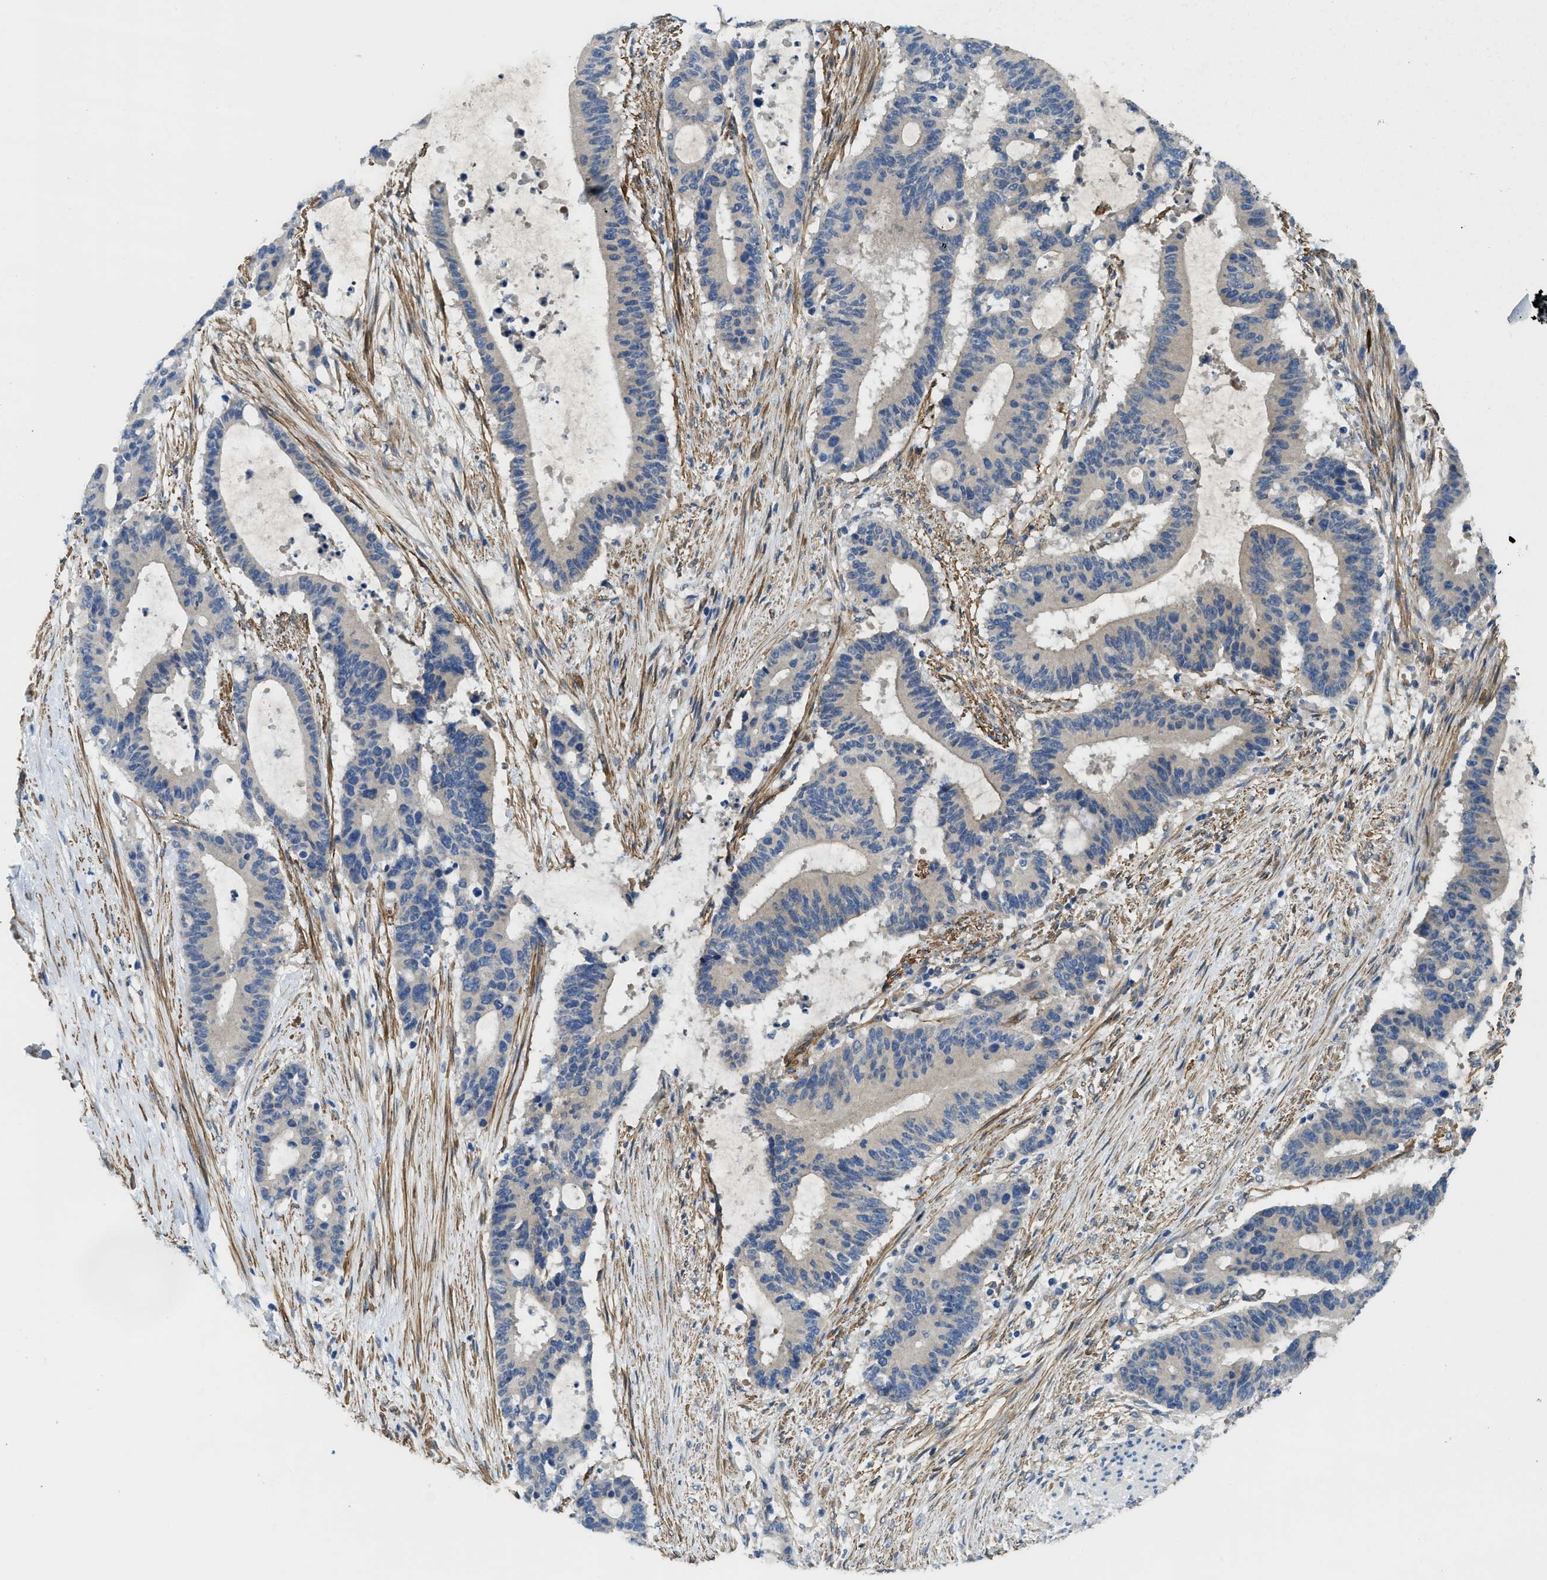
{"staining": {"intensity": "negative", "quantity": "none", "location": "none"}, "tissue": "liver cancer", "cell_type": "Tumor cells", "image_type": "cancer", "snomed": [{"axis": "morphology", "description": "Cholangiocarcinoma"}, {"axis": "topography", "description": "Liver"}], "caption": "Immunohistochemistry (IHC) micrograph of human liver cholangiocarcinoma stained for a protein (brown), which shows no staining in tumor cells.", "gene": "BMPR1A", "patient": {"sex": "female", "age": 73}}